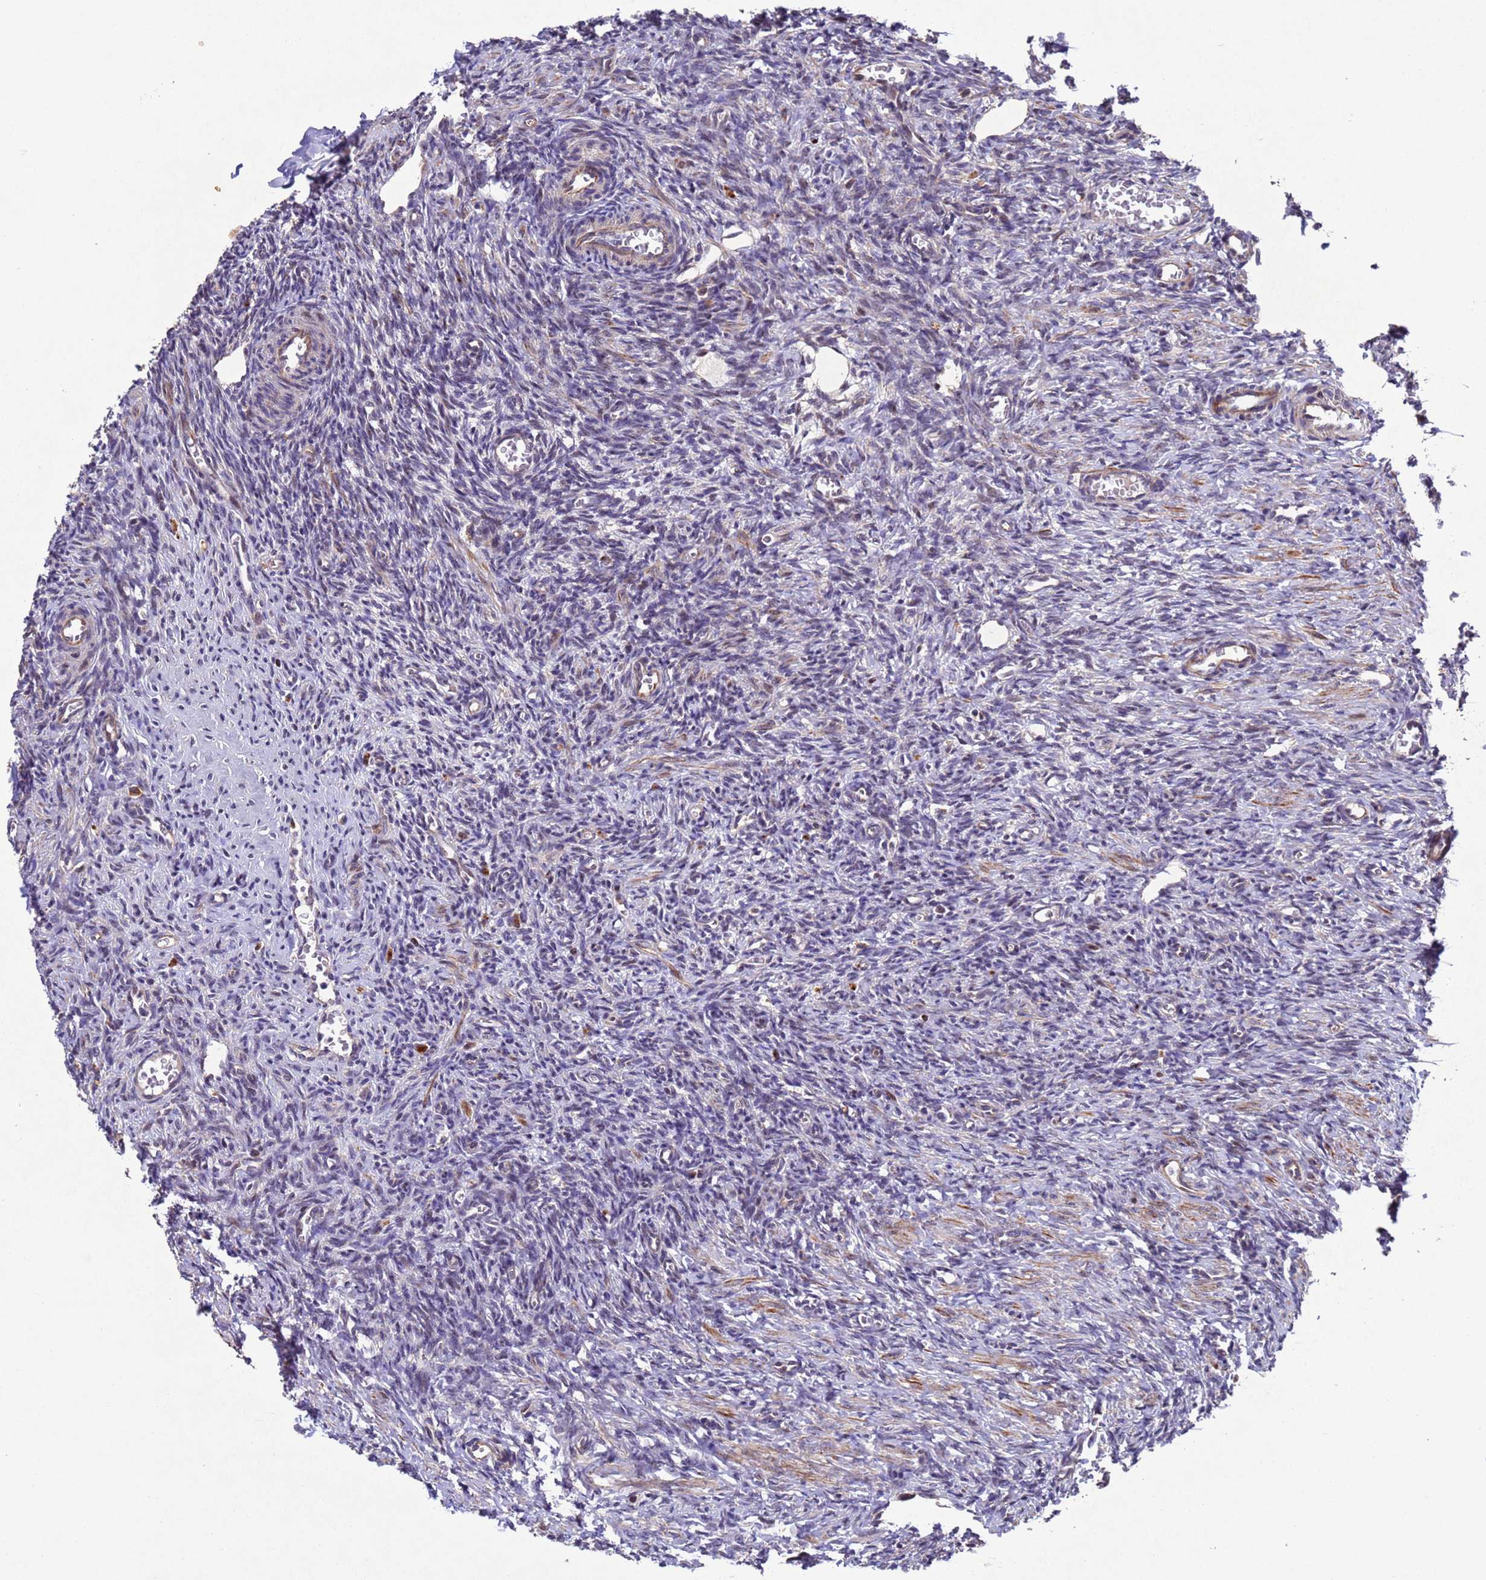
{"staining": {"intensity": "weak", "quantity": ">75%", "location": "cytoplasmic/membranous,nuclear"}, "tissue": "ovary", "cell_type": "Follicle cells", "image_type": "normal", "snomed": [{"axis": "morphology", "description": "Normal tissue, NOS"}, {"axis": "topography", "description": "Ovary"}], "caption": "Immunohistochemical staining of unremarkable human ovary displays weak cytoplasmic/membranous,nuclear protein positivity in approximately >75% of follicle cells. The staining is performed using DAB (3,3'-diaminobenzidine) brown chromogen to label protein expression. The nuclei are counter-stained blue using hematoxylin.", "gene": "TBK1", "patient": {"sex": "female", "age": 27}}